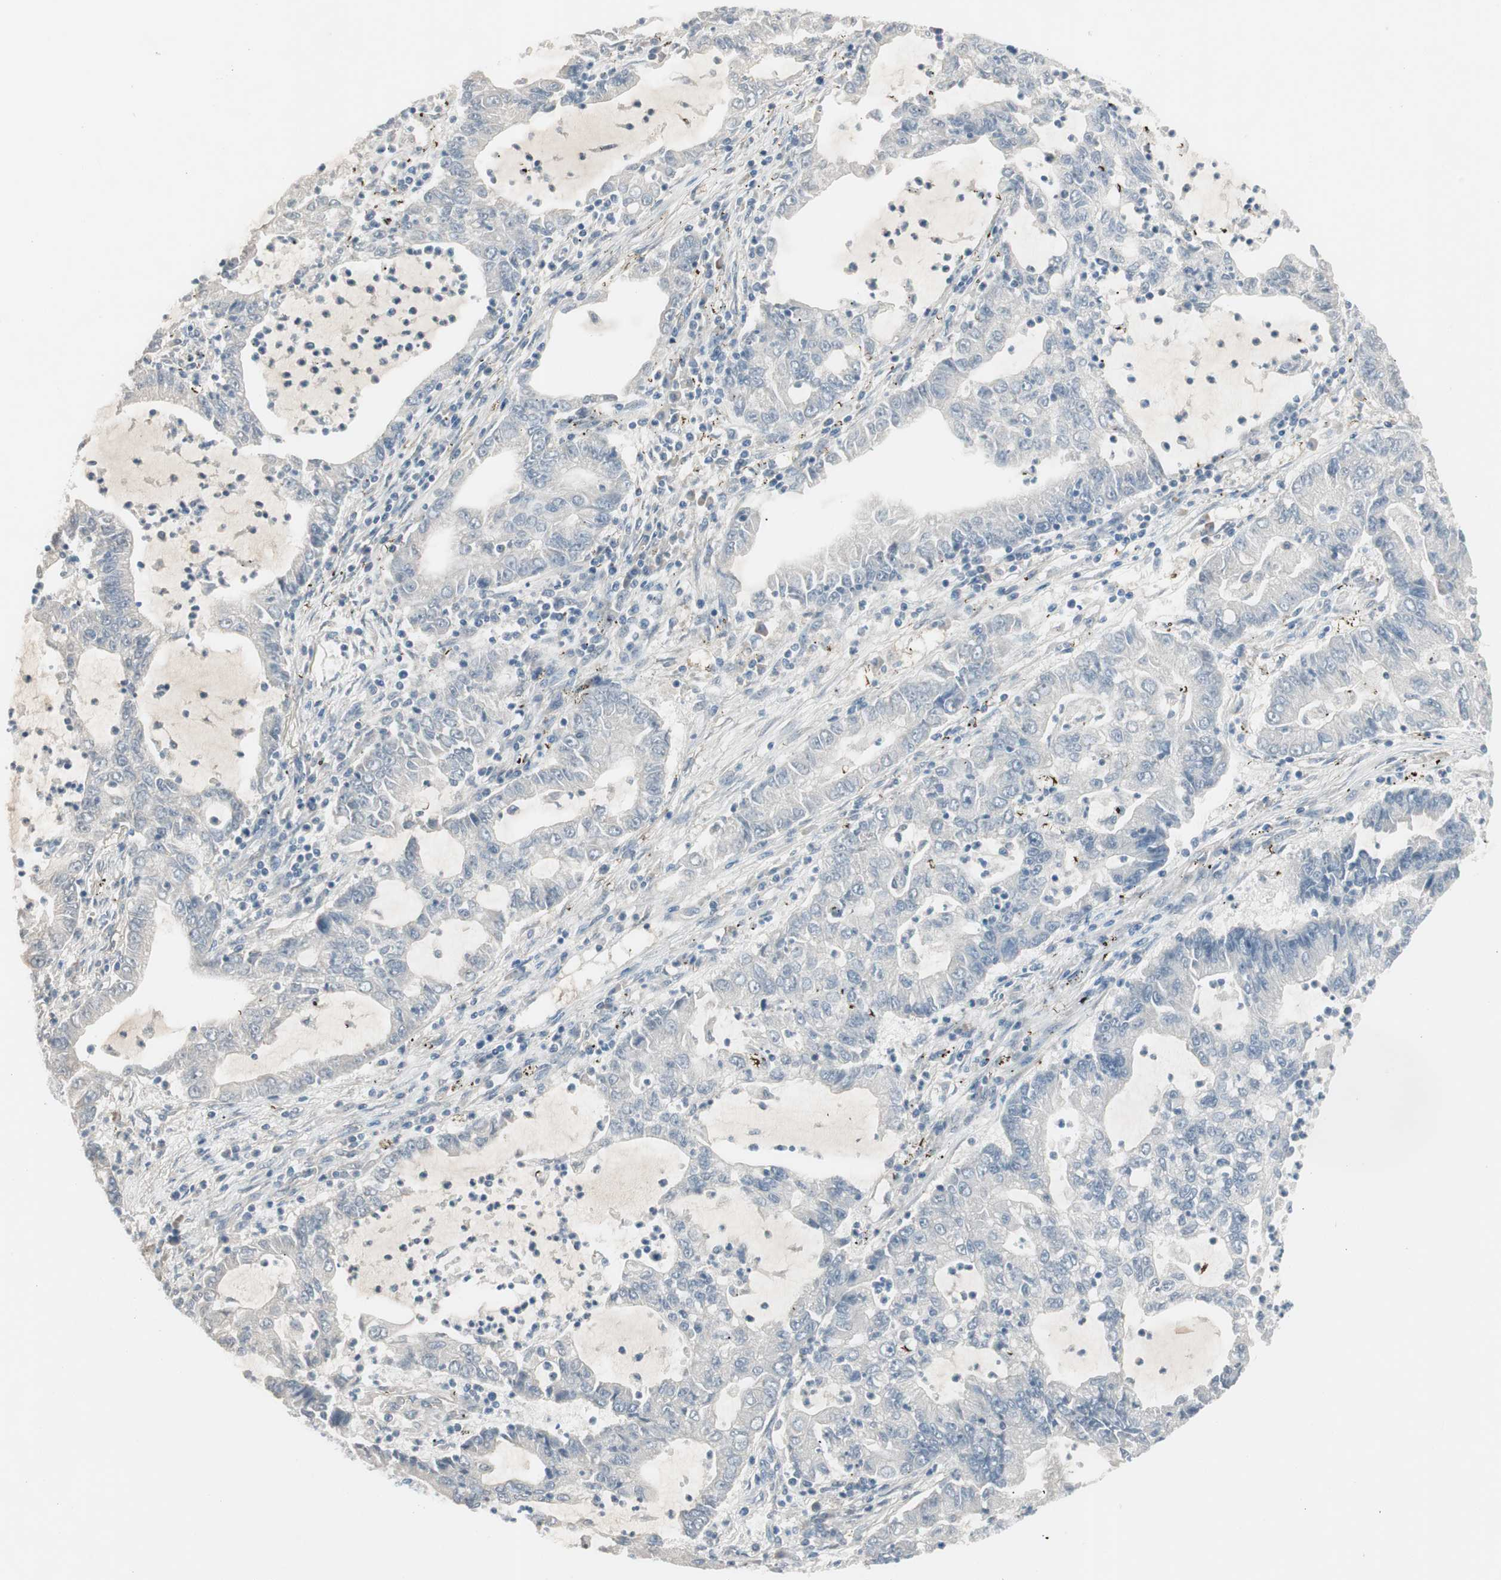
{"staining": {"intensity": "negative", "quantity": "none", "location": "none"}, "tissue": "lung cancer", "cell_type": "Tumor cells", "image_type": "cancer", "snomed": [{"axis": "morphology", "description": "Adenocarcinoma, NOS"}, {"axis": "topography", "description": "Lung"}], "caption": "Micrograph shows no protein positivity in tumor cells of lung cancer tissue. (Stains: DAB (3,3'-diaminobenzidine) immunohistochemistry (IHC) with hematoxylin counter stain, Microscopy: brightfield microscopy at high magnification).", "gene": "CACNA2D1", "patient": {"sex": "female", "age": 51}}